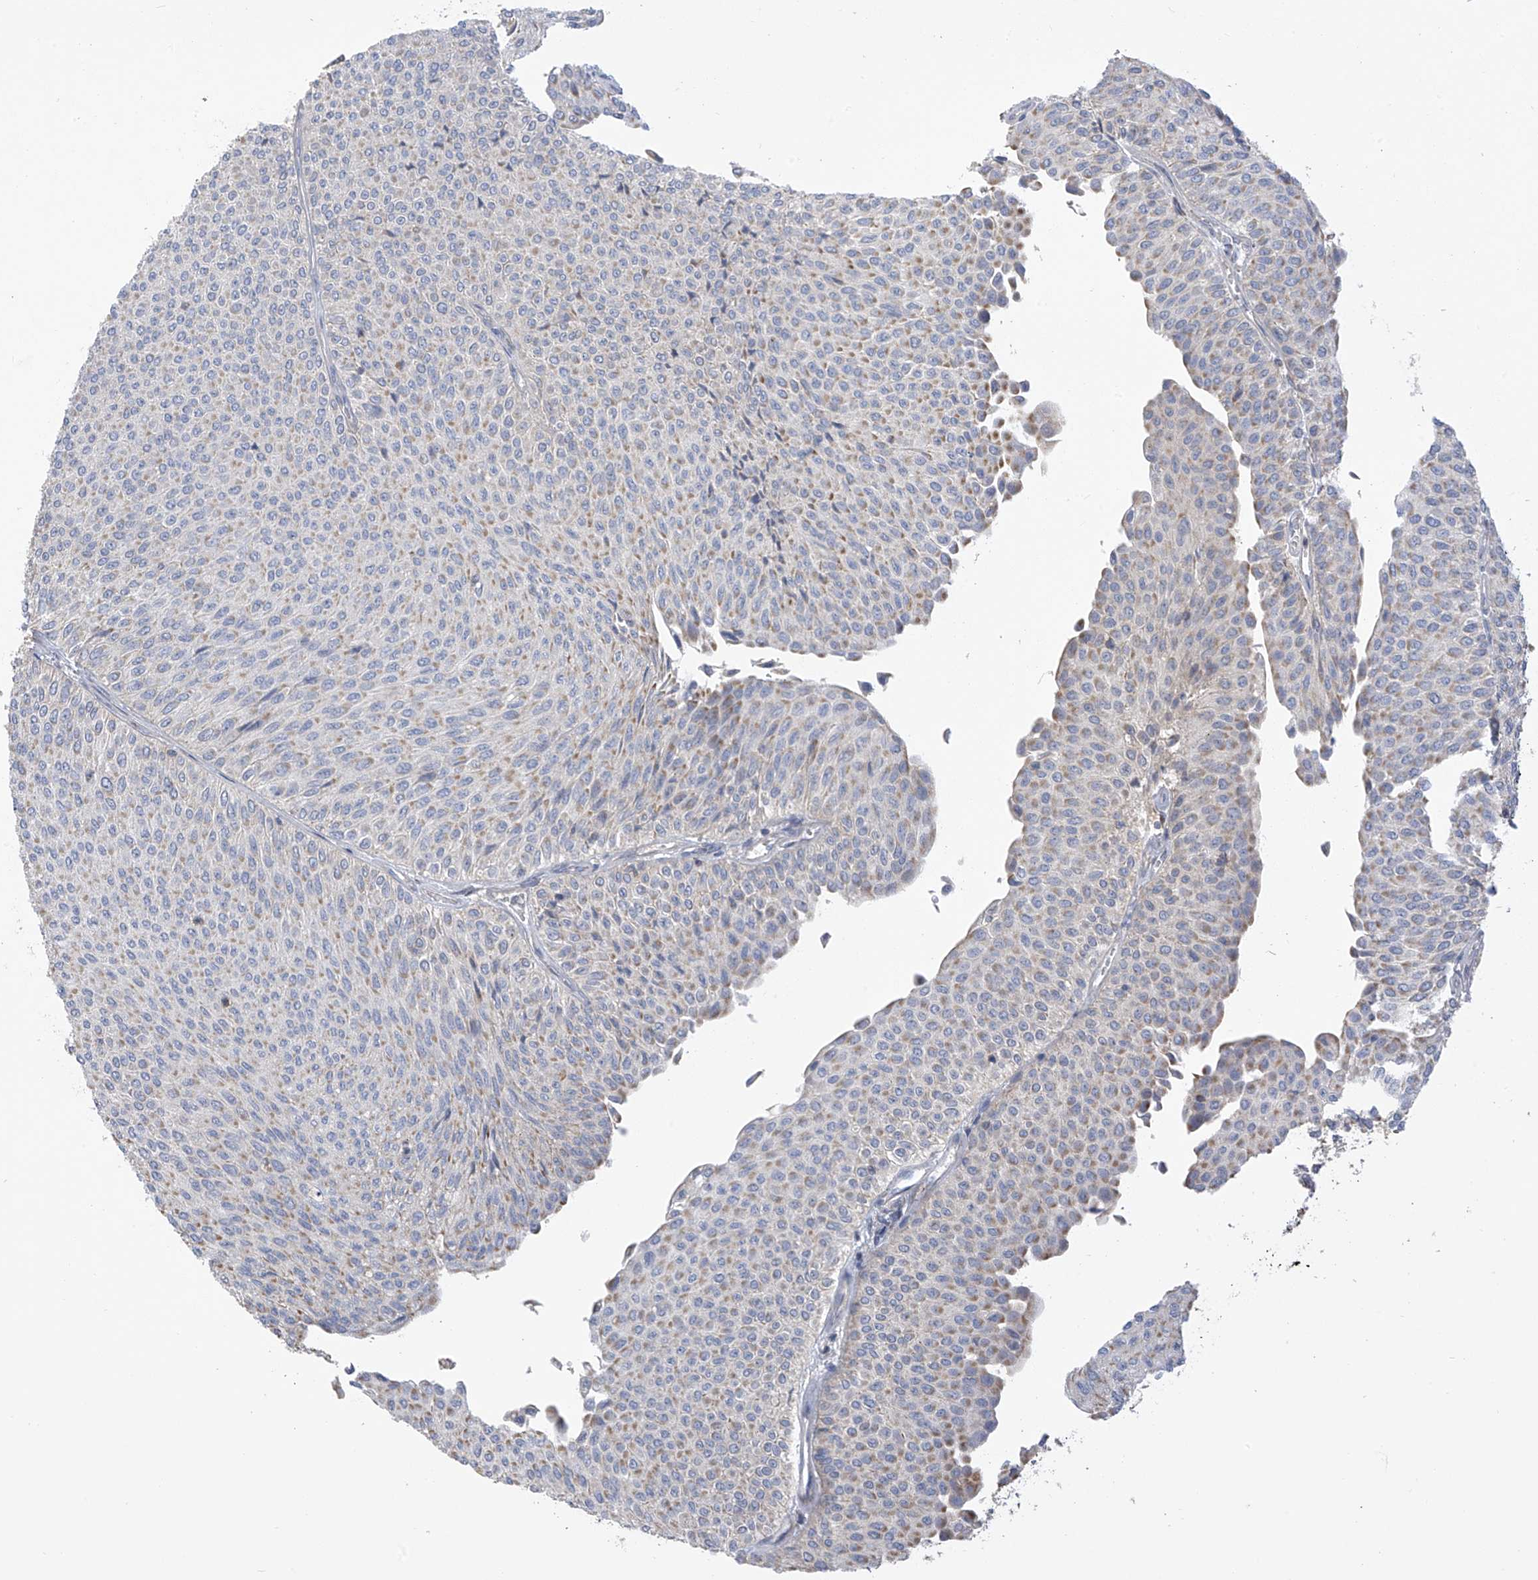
{"staining": {"intensity": "weak", "quantity": "<25%", "location": "cytoplasmic/membranous"}, "tissue": "urothelial cancer", "cell_type": "Tumor cells", "image_type": "cancer", "snomed": [{"axis": "morphology", "description": "Urothelial carcinoma, Low grade"}, {"axis": "topography", "description": "Urinary bladder"}], "caption": "An IHC histopathology image of urothelial cancer is shown. There is no staining in tumor cells of urothelial cancer. (DAB (3,3'-diaminobenzidine) immunohistochemistry (IHC) visualized using brightfield microscopy, high magnification).", "gene": "SLCO4A1", "patient": {"sex": "male", "age": 78}}